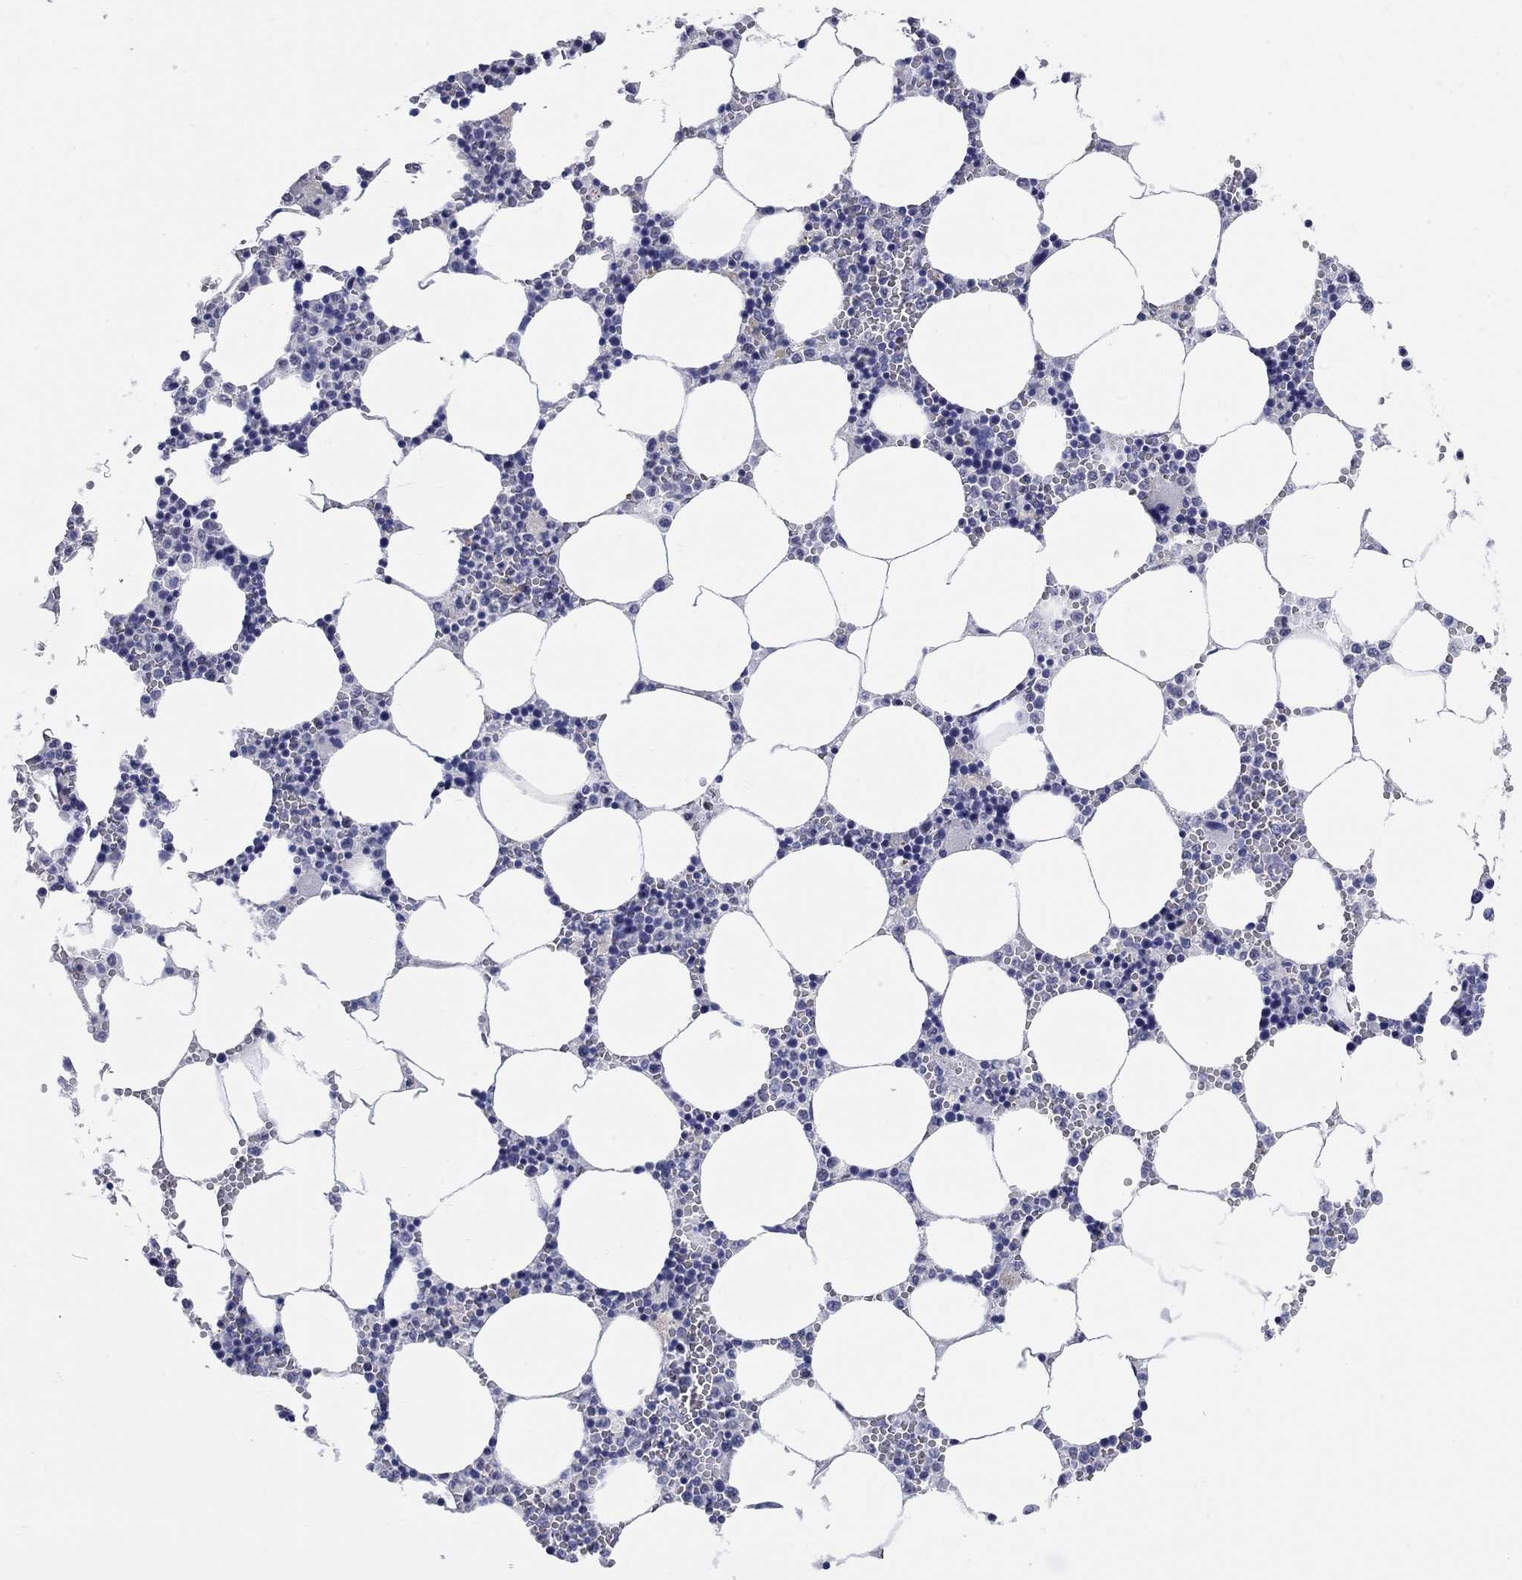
{"staining": {"intensity": "negative", "quantity": "none", "location": "none"}, "tissue": "bone marrow", "cell_type": "Hematopoietic cells", "image_type": "normal", "snomed": [{"axis": "morphology", "description": "Normal tissue, NOS"}, {"axis": "topography", "description": "Bone marrow"}], "caption": "A micrograph of human bone marrow is negative for staining in hematopoietic cells. Brightfield microscopy of immunohistochemistry stained with DAB (brown) and hematoxylin (blue), captured at high magnification.", "gene": "WASF3", "patient": {"sex": "female", "age": 64}}